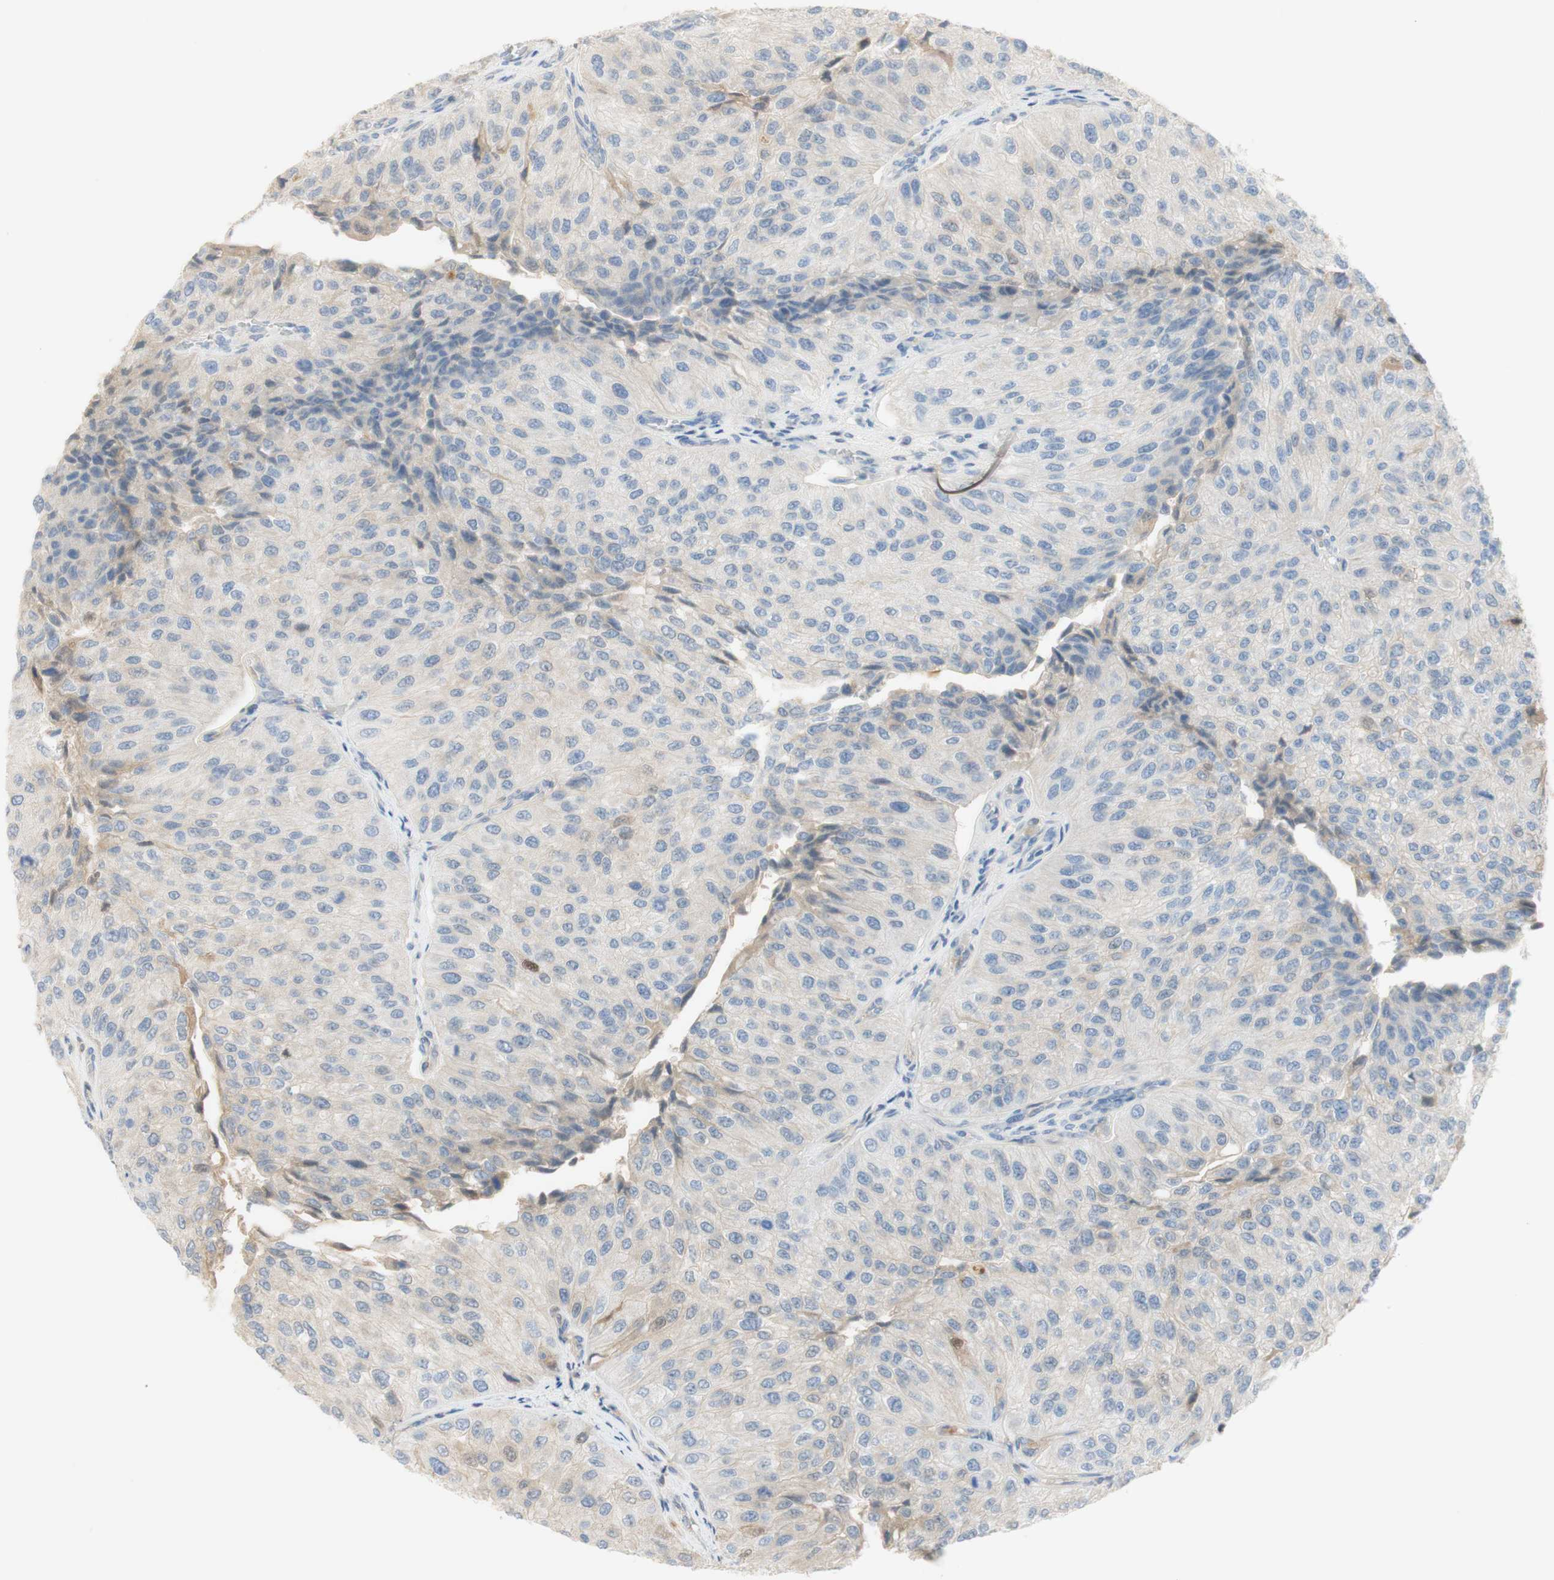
{"staining": {"intensity": "negative", "quantity": "none", "location": "none"}, "tissue": "urothelial cancer", "cell_type": "Tumor cells", "image_type": "cancer", "snomed": [{"axis": "morphology", "description": "Urothelial carcinoma, High grade"}, {"axis": "topography", "description": "Kidney"}, {"axis": "topography", "description": "Urinary bladder"}], "caption": "Tumor cells are negative for brown protein staining in urothelial cancer.", "gene": "SELENBP1", "patient": {"sex": "male", "age": 77}}